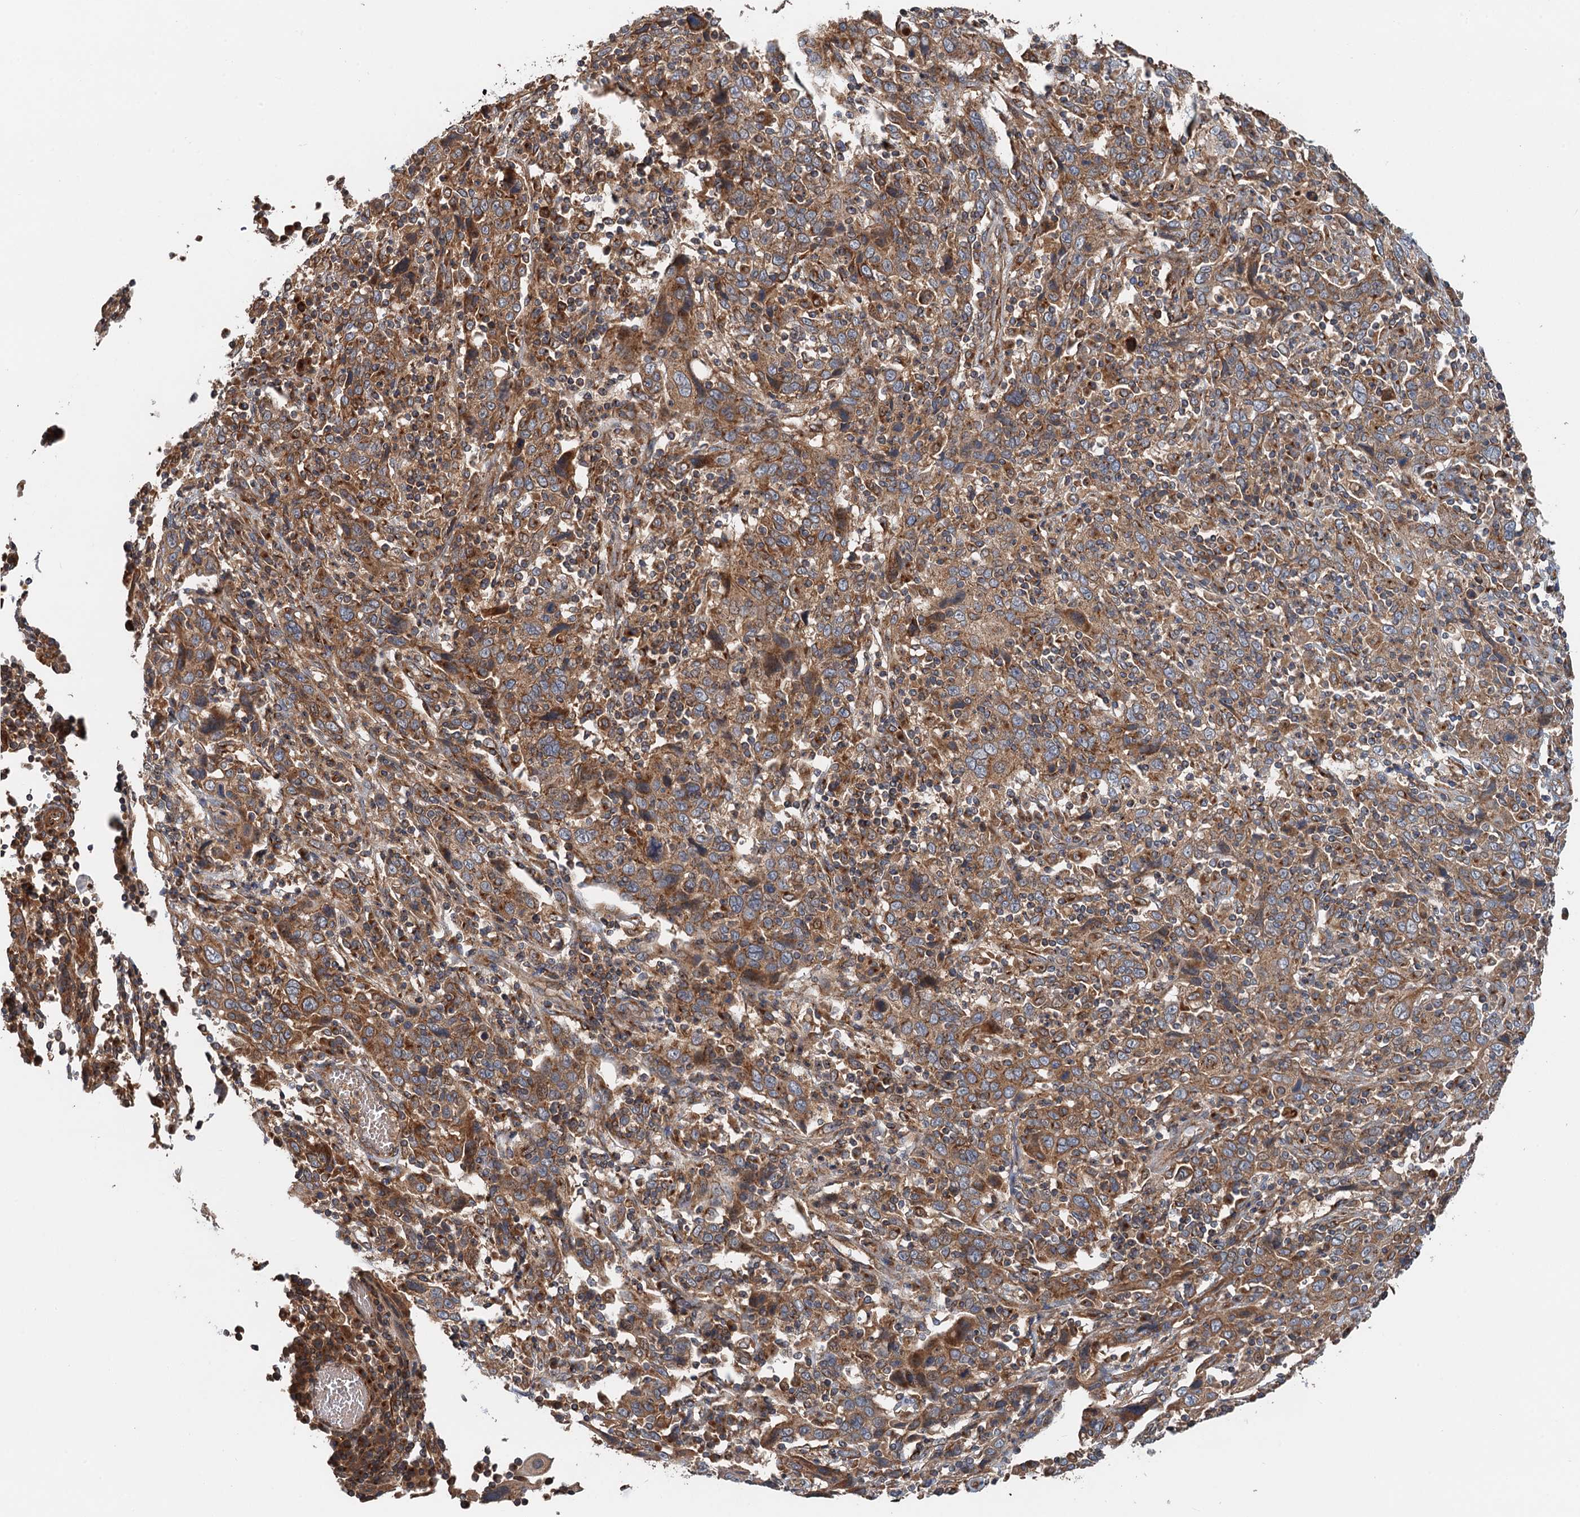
{"staining": {"intensity": "moderate", "quantity": ">75%", "location": "cytoplasmic/membranous"}, "tissue": "cervical cancer", "cell_type": "Tumor cells", "image_type": "cancer", "snomed": [{"axis": "morphology", "description": "Squamous cell carcinoma, NOS"}, {"axis": "topography", "description": "Cervix"}], "caption": "This is an image of immunohistochemistry staining of cervical cancer (squamous cell carcinoma), which shows moderate positivity in the cytoplasmic/membranous of tumor cells.", "gene": "ANKRD26", "patient": {"sex": "female", "age": 46}}